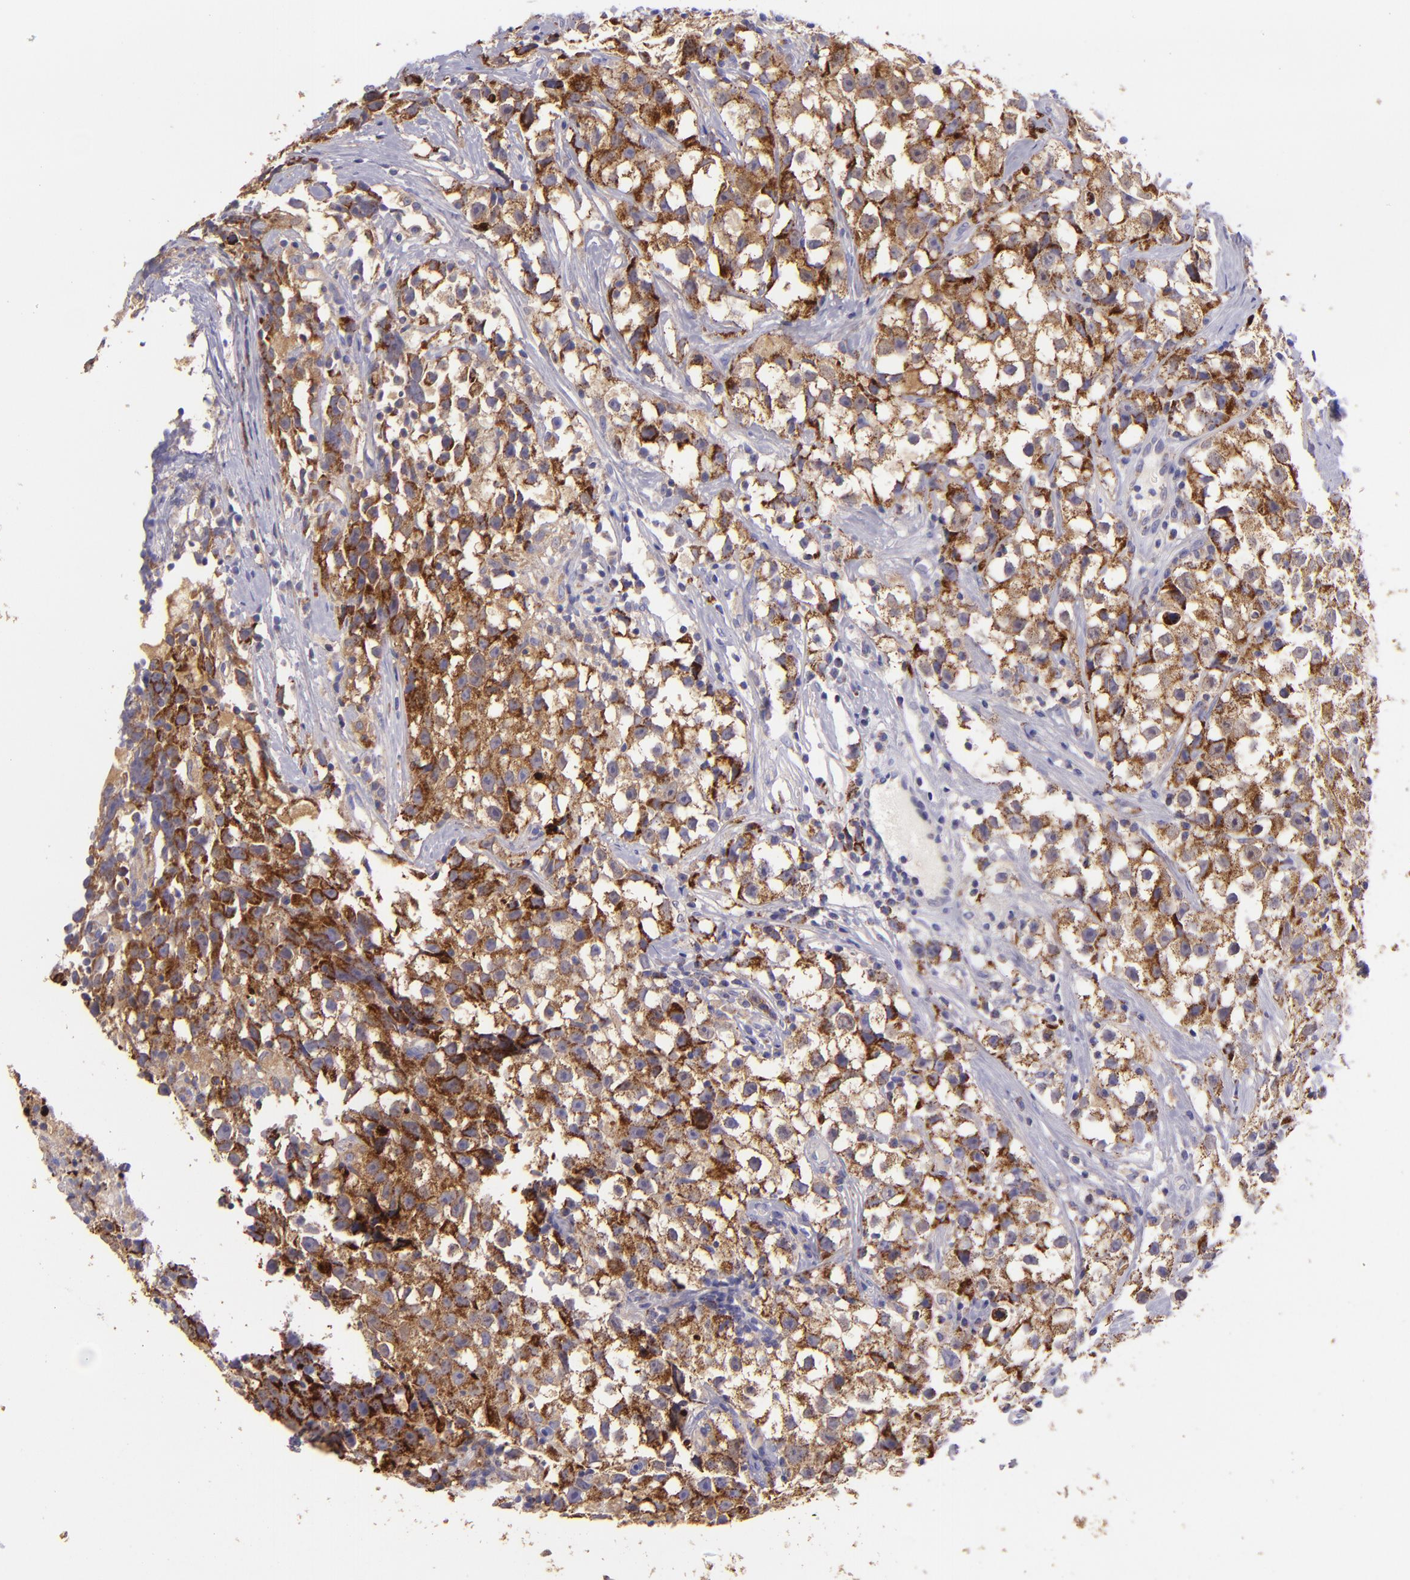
{"staining": {"intensity": "moderate", "quantity": ">75%", "location": "cytoplasmic/membranous"}, "tissue": "testis cancer", "cell_type": "Tumor cells", "image_type": "cancer", "snomed": [{"axis": "morphology", "description": "Seminoma, NOS"}, {"axis": "topography", "description": "Testis"}], "caption": "Moderate cytoplasmic/membranous expression for a protein is appreciated in approximately >75% of tumor cells of testis cancer (seminoma) using immunohistochemistry.", "gene": "HSPD1", "patient": {"sex": "male", "age": 35}}